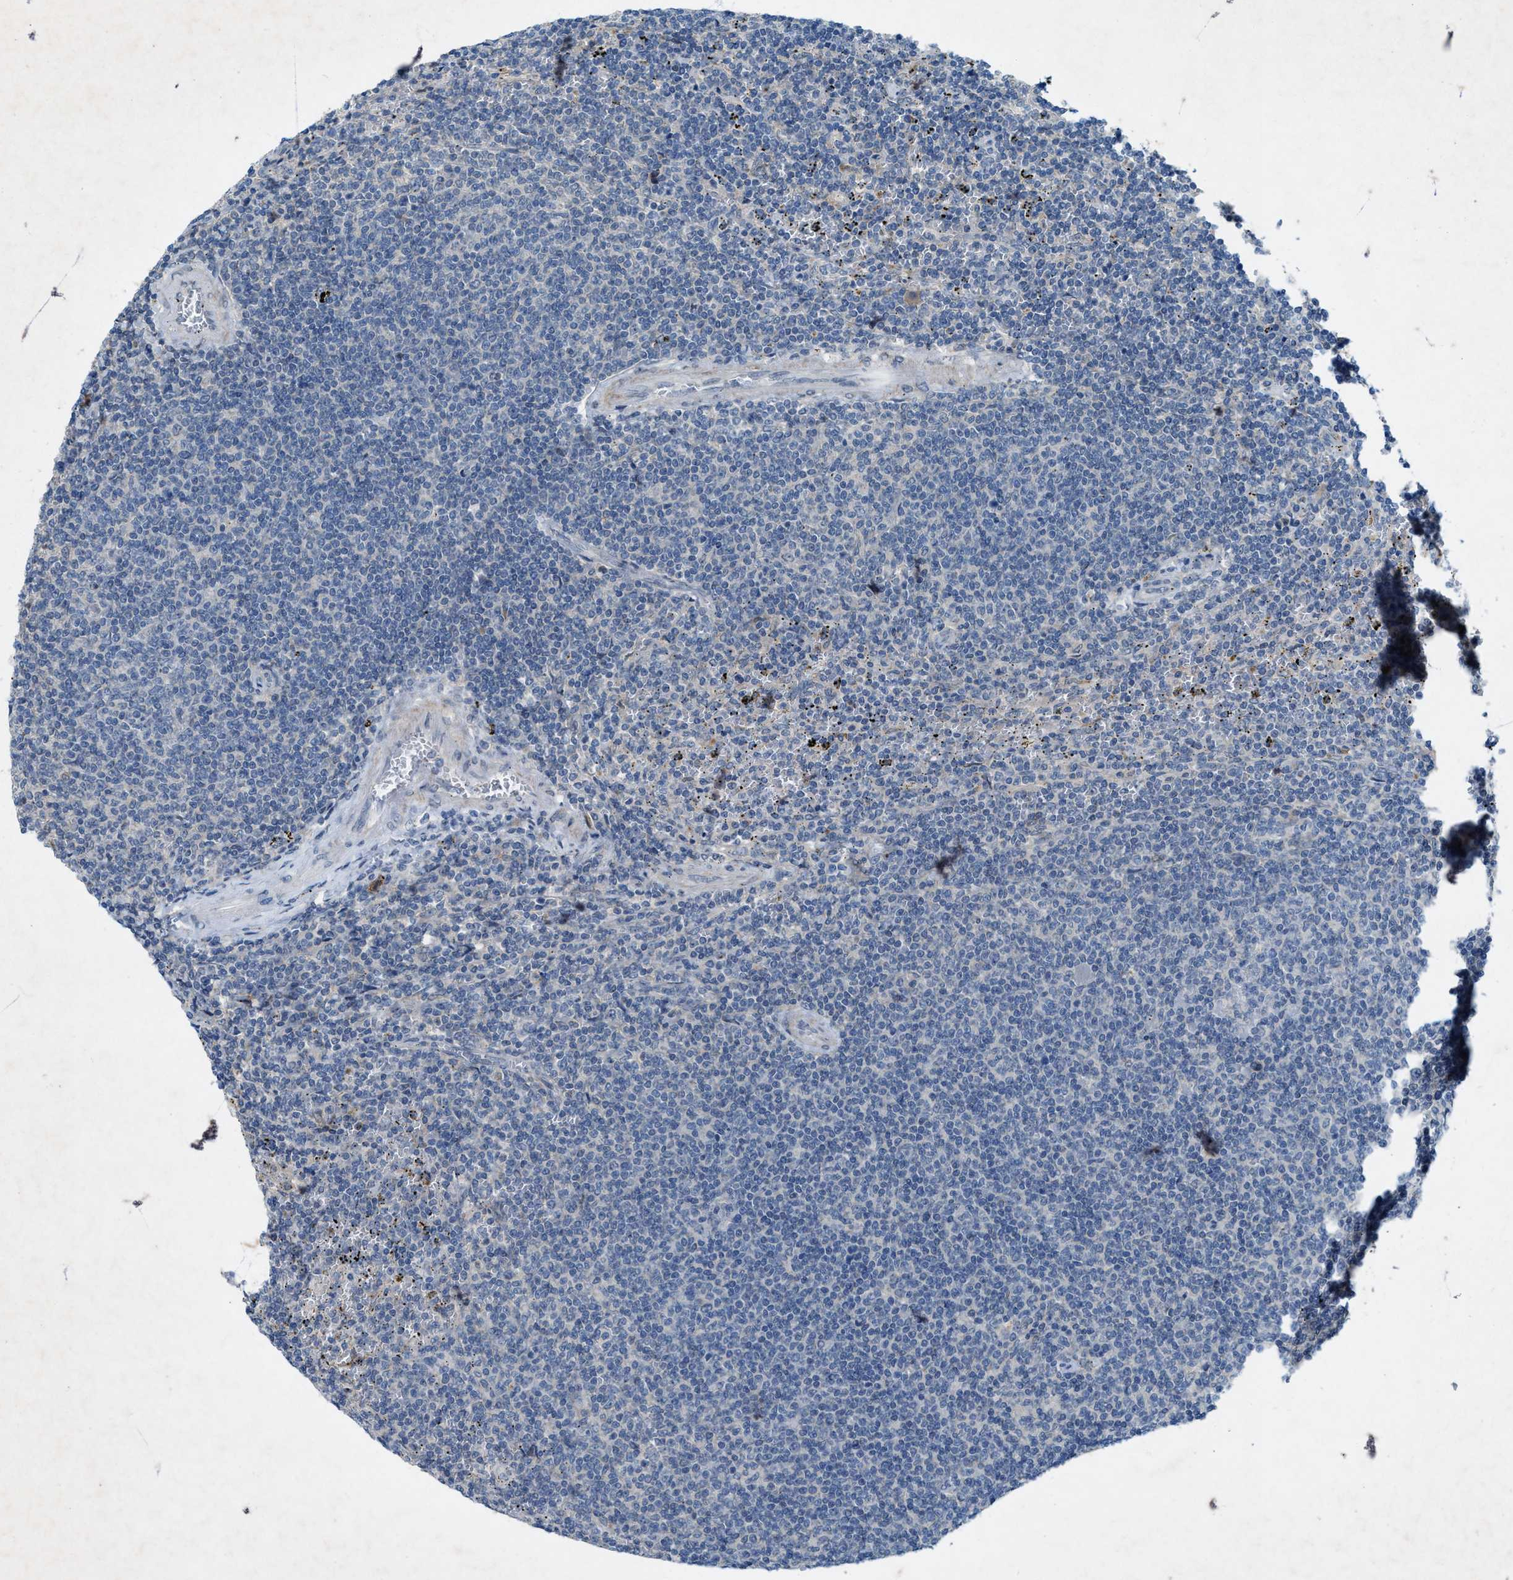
{"staining": {"intensity": "negative", "quantity": "none", "location": "none"}, "tissue": "lymphoma", "cell_type": "Tumor cells", "image_type": "cancer", "snomed": [{"axis": "morphology", "description": "Malignant lymphoma, non-Hodgkin's type, Low grade"}, {"axis": "topography", "description": "Spleen"}], "caption": "Tumor cells are negative for protein expression in human low-grade malignant lymphoma, non-Hodgkin's type.", "gene": "URGCP", "patient": {"sex": "female", "age": 50}}